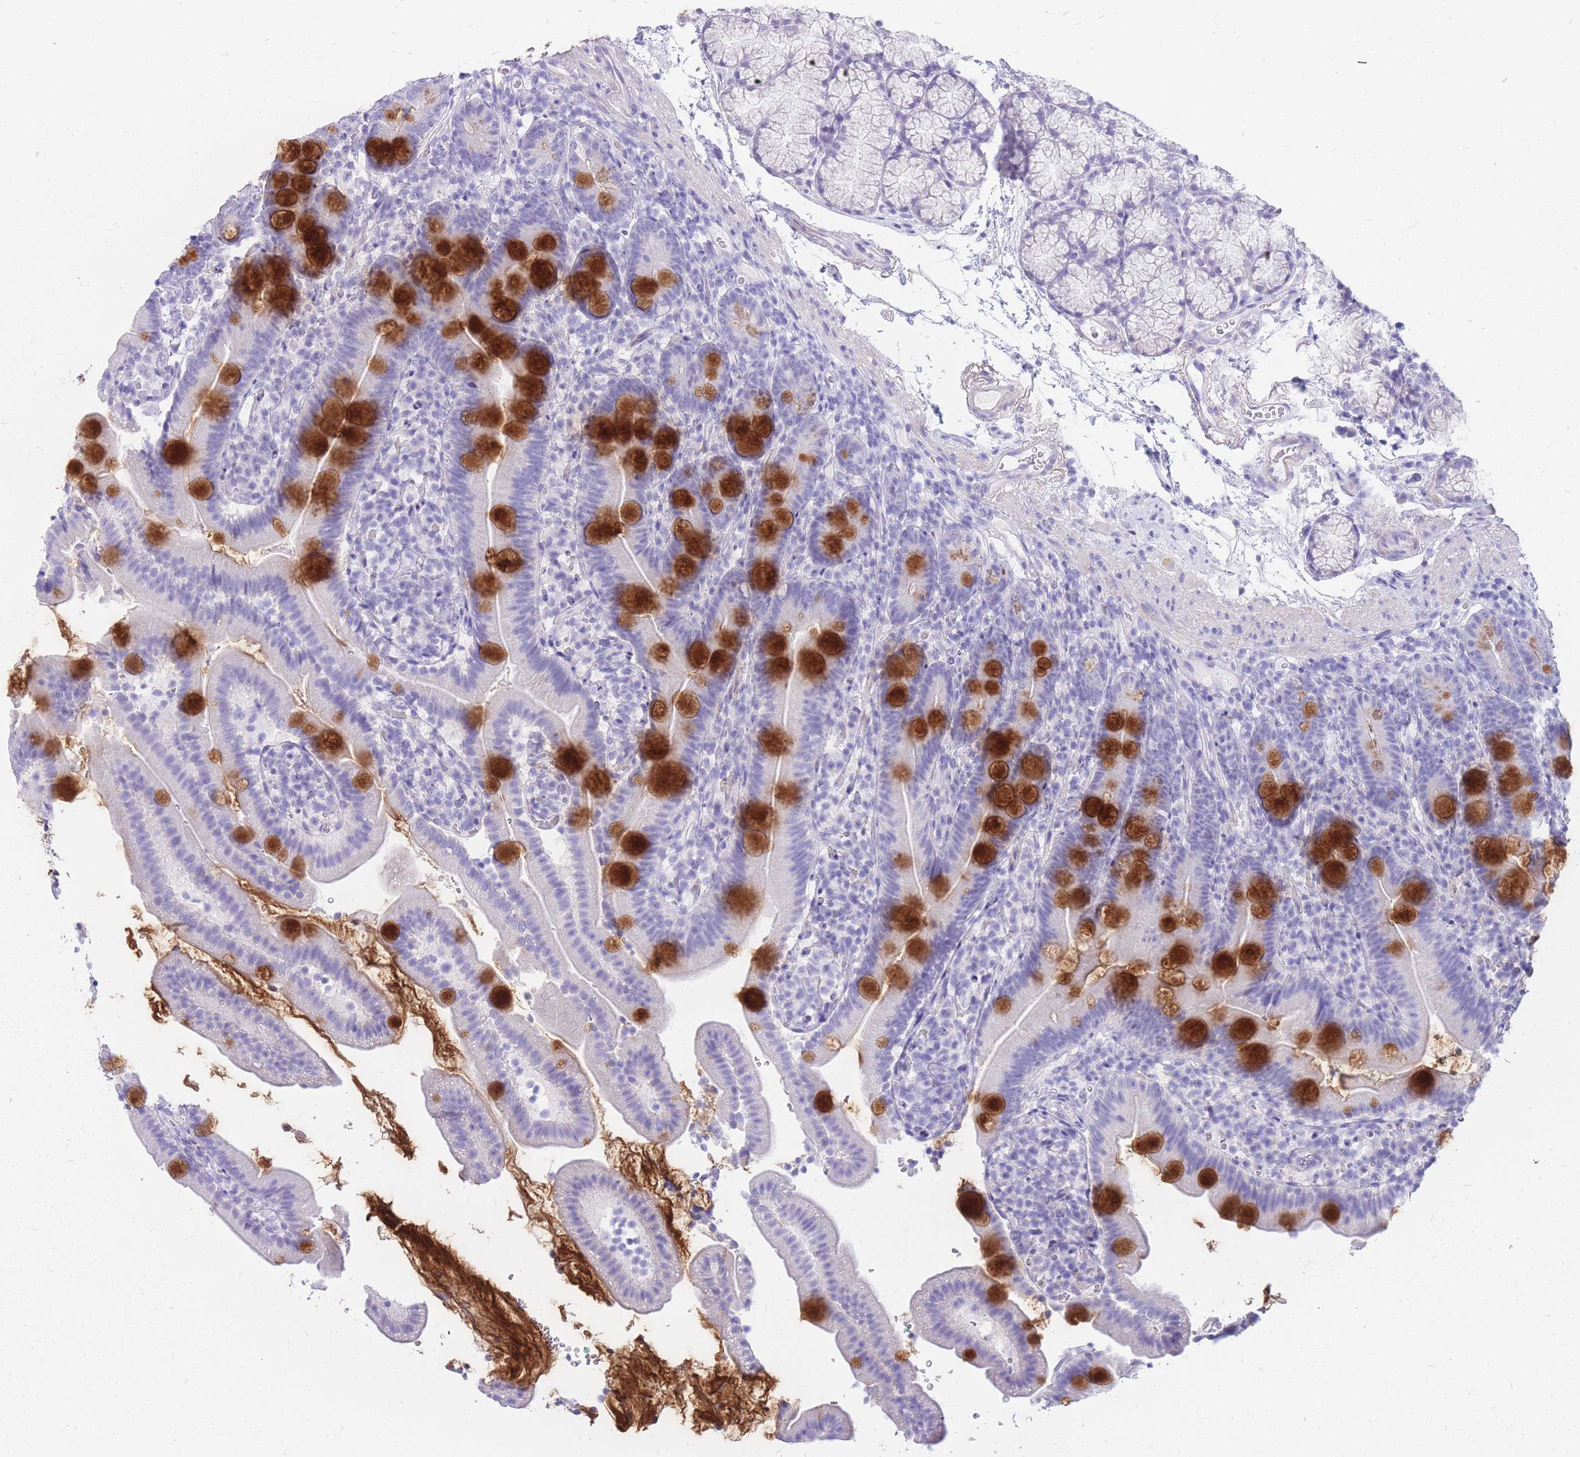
{"staining": {"intensity": "strong", "quantity": "<25%", "location": "cytoplasmic/membranous"}, "tissue": "duodenum", "cell_type": "Glandular cells", "image_type": "normal", "snomed": [{"axis": "morphology", "description": "Normal tissue, NOS"}, {"axis": "topography", "description": "Duodenum"}], "caption": "IHC histopathology image of benign duodenum: duodenum stained using immunohistochemistry (IHC) exhibits medium levels of strong protein expression localized specifically in the cytoplasmic/membranous of glandular cells, appearing as a cytoplasmic/membranous brown color.", "gene": "CYP21A2", "patient": {"sex": "female", "age": 67}}